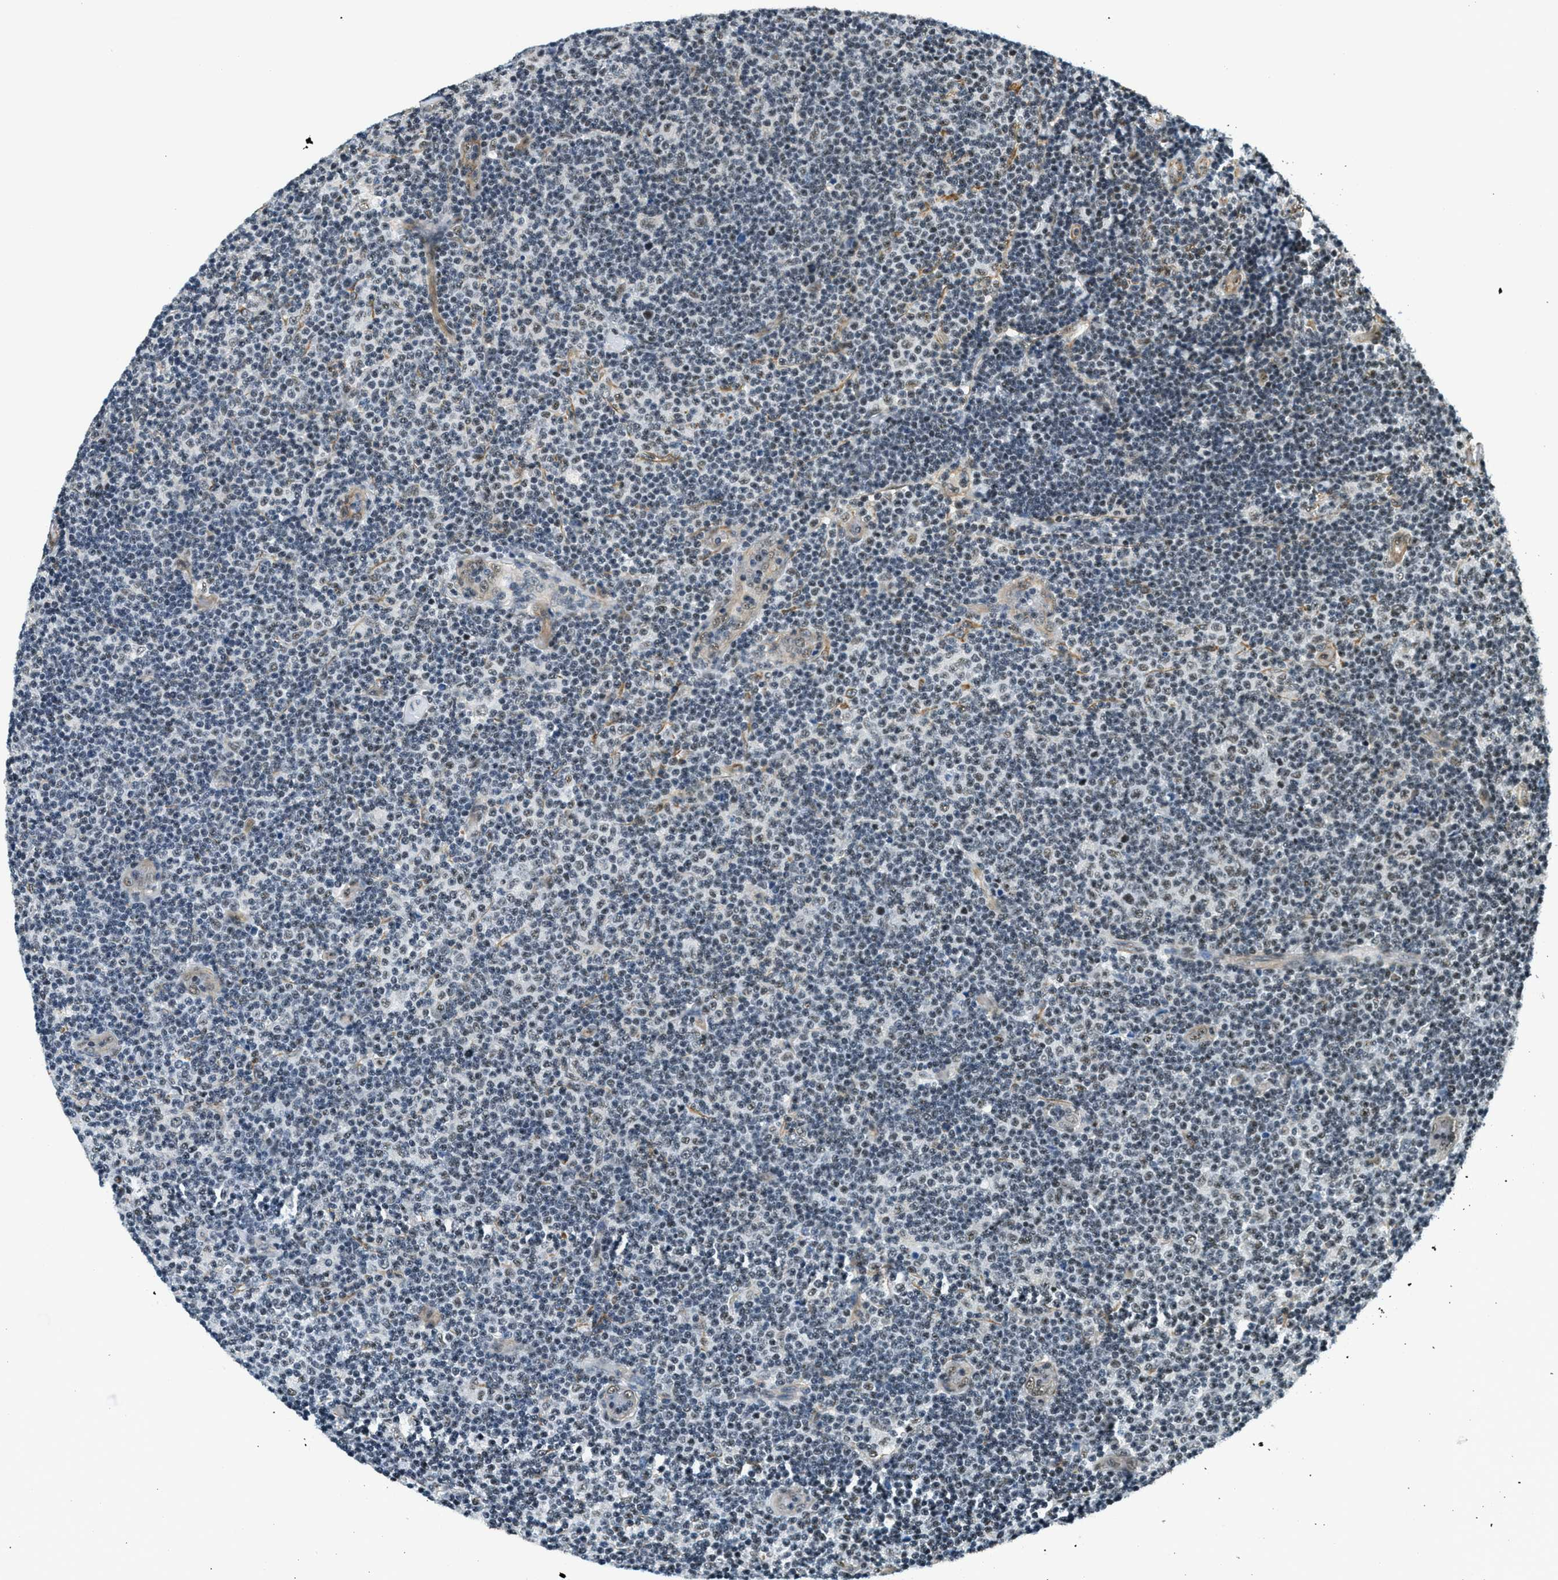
{"staining": {"intensity": "weak", "quantity": "25%-75%", "location": "nuclear"}, "tissue": "lymphoma", "cell_type": "Tumor cells", "image_type": "cancer", "snomed": [{"axis": "morphology", "description": "Malignant lymphoma, non-Hodgkin's type, Low grade"}, {"axis": "topography", "description": "Lymph node"}], "caption": "Human lymphoma stained with a brown dye demonstrates weak nuclear positive staining in approximately 25%-75% of tumor cells.", "gene": "CFAP36", "patient": {"sex": "male", "age": 83}}